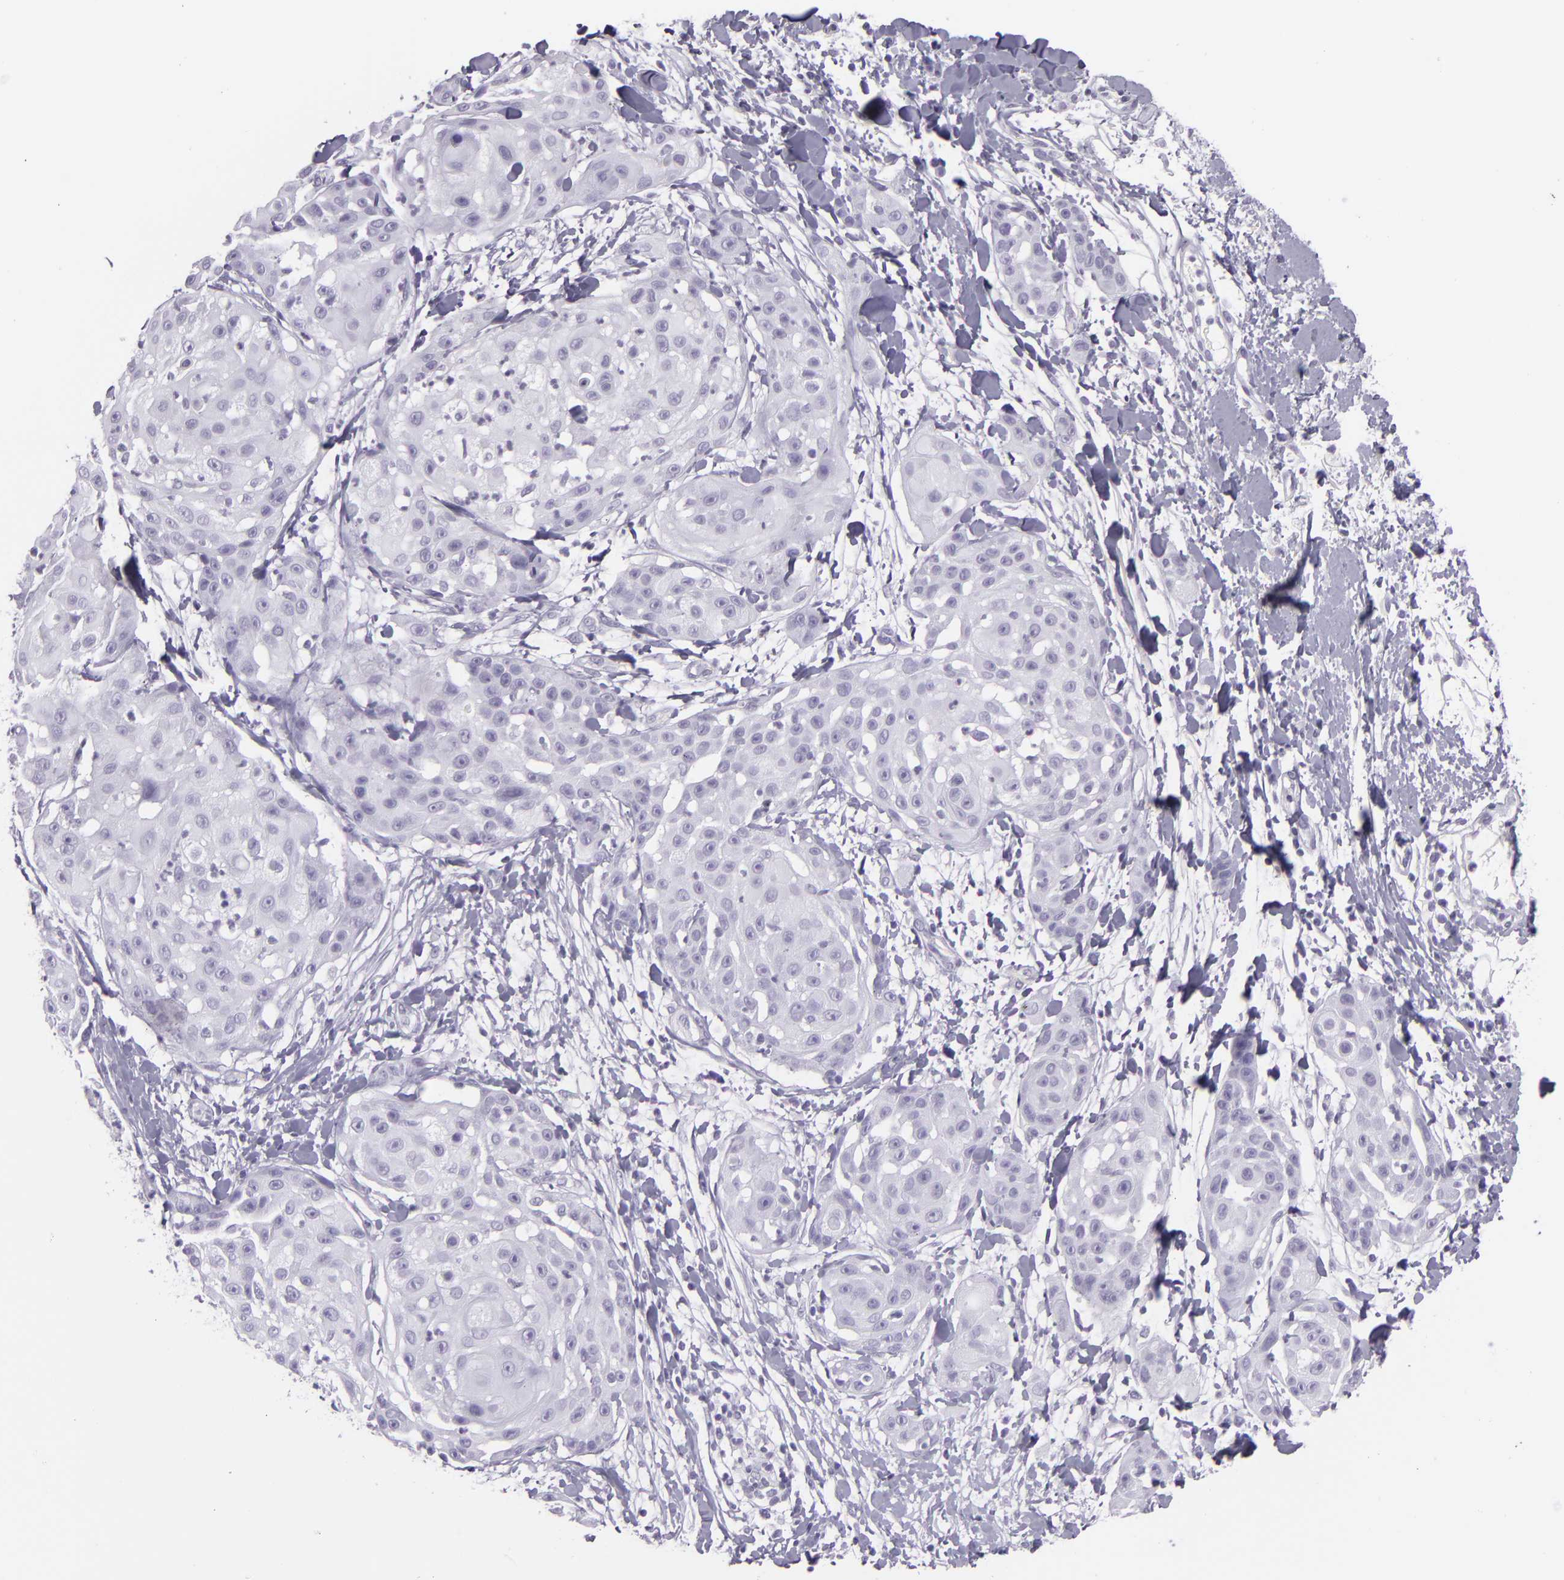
{"staining": {"intensity": "negative", "quantity": "none", "location": "none"}, "tissue": "skin cancer", "cell_type": "Tumor cells", "image_type": "cancer", "snomed": [{"axis": "morphology", "description": "Squamous cell carcinoma, NOS"}, {"axis": "topography", "description": "Skin"}], "caption": "Tumor cells show no significant protein positivity in squamous cell carcinoma (skin).", "gene": "MUC6", "patient": {"sex": "female", "age": 57}}